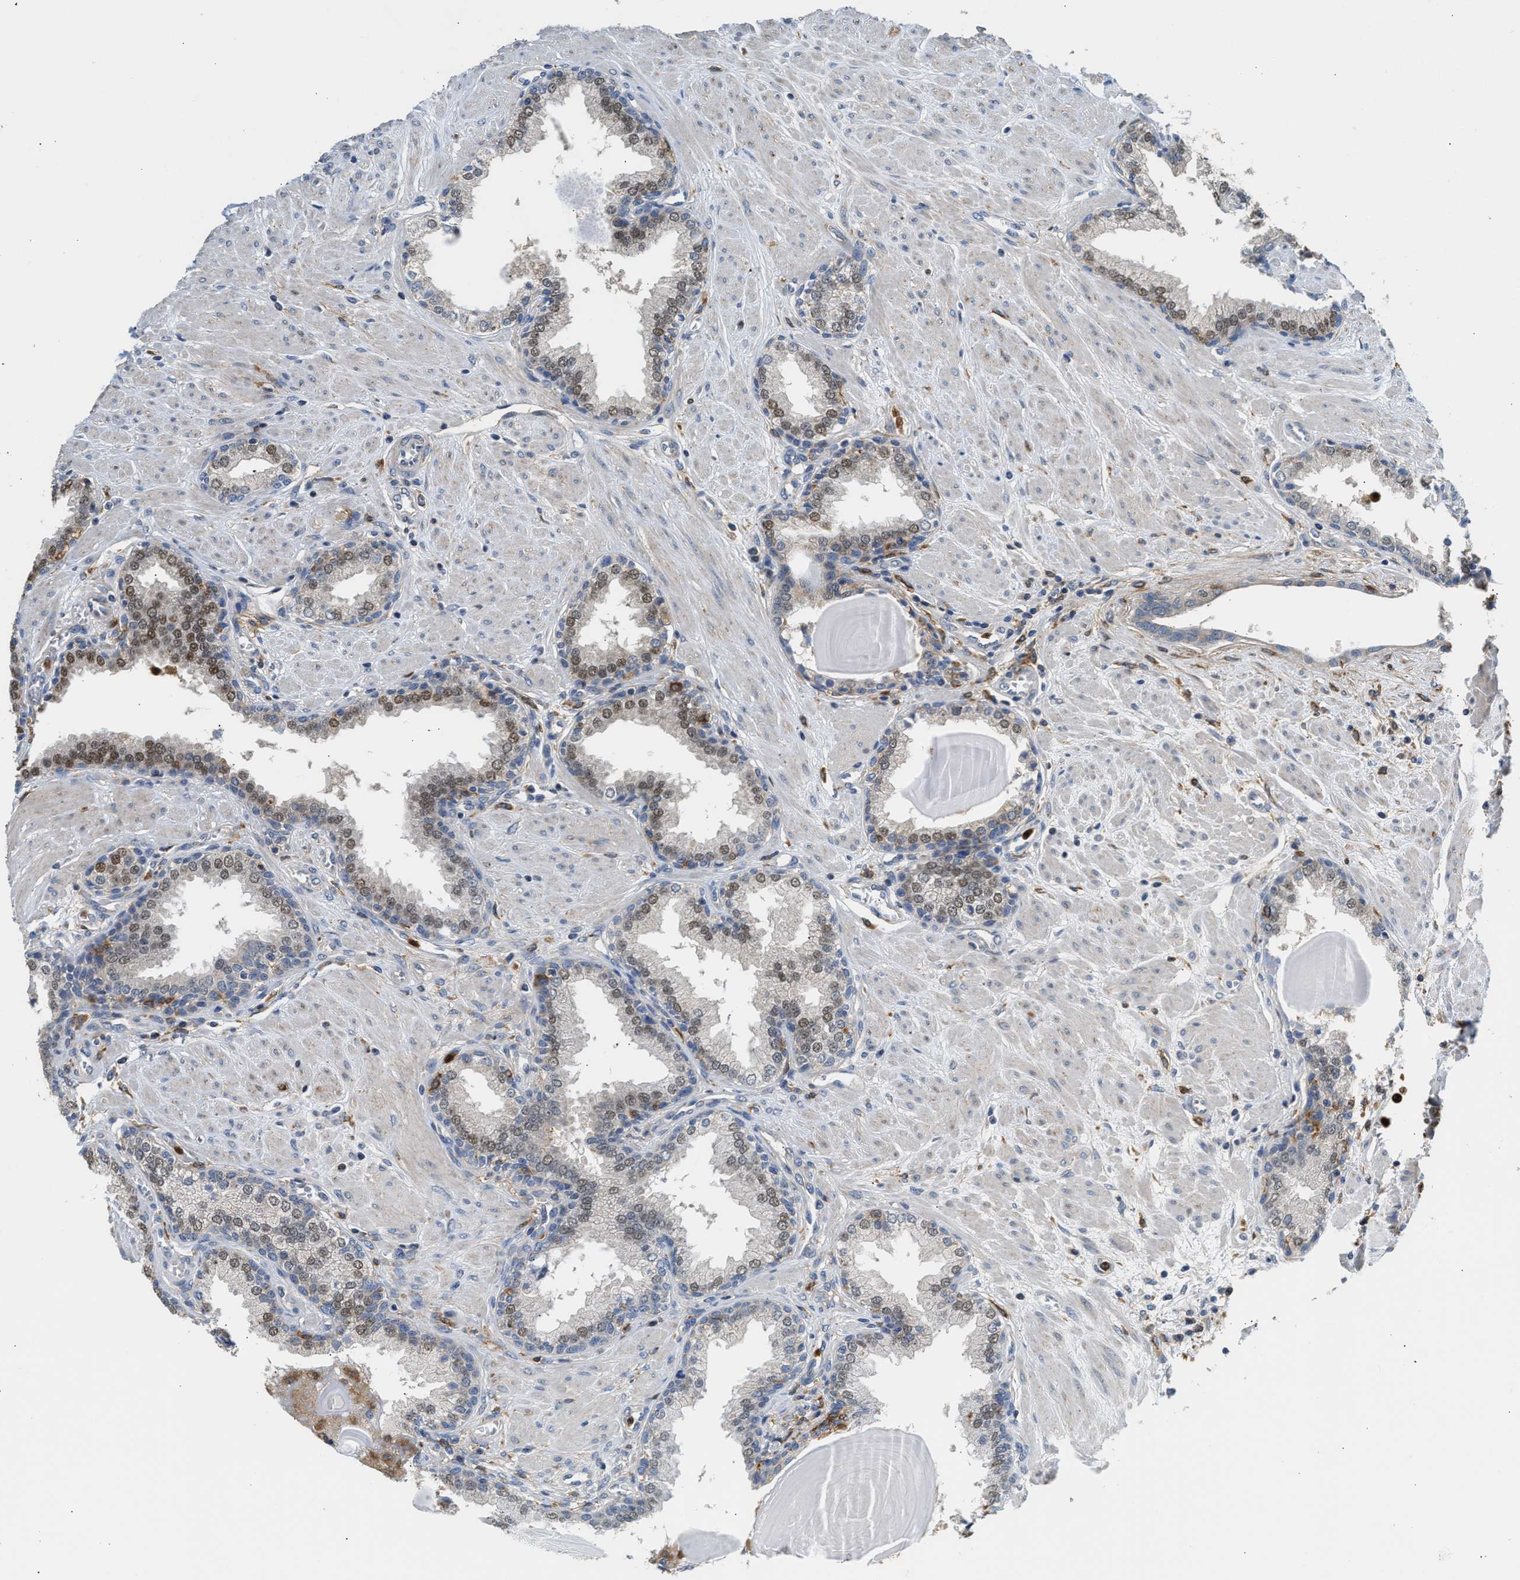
{"staining": {"intensity": "strong", "quantity": "25%-75%", "location": "nuclear"}, "tissue": "prostate", "cell_type": "Glandular cells", "image_type": "normal", "snomed": [{"axis": "morphology", "description": "Normal tissue, NOS"}, {"axis": "topography", "description": "Prostate"}], "caption": "A high amount of strong nuclear positivity is present in approximately 25%-75% of glandular cells in normal prostate. The protein of interest is stained brown, and the nuclei are stained in blue (DAB IHC with brightfield microscopy, high magnification).", "gene": "RAB31", "patient": {"sex": "male", "age": 51}}